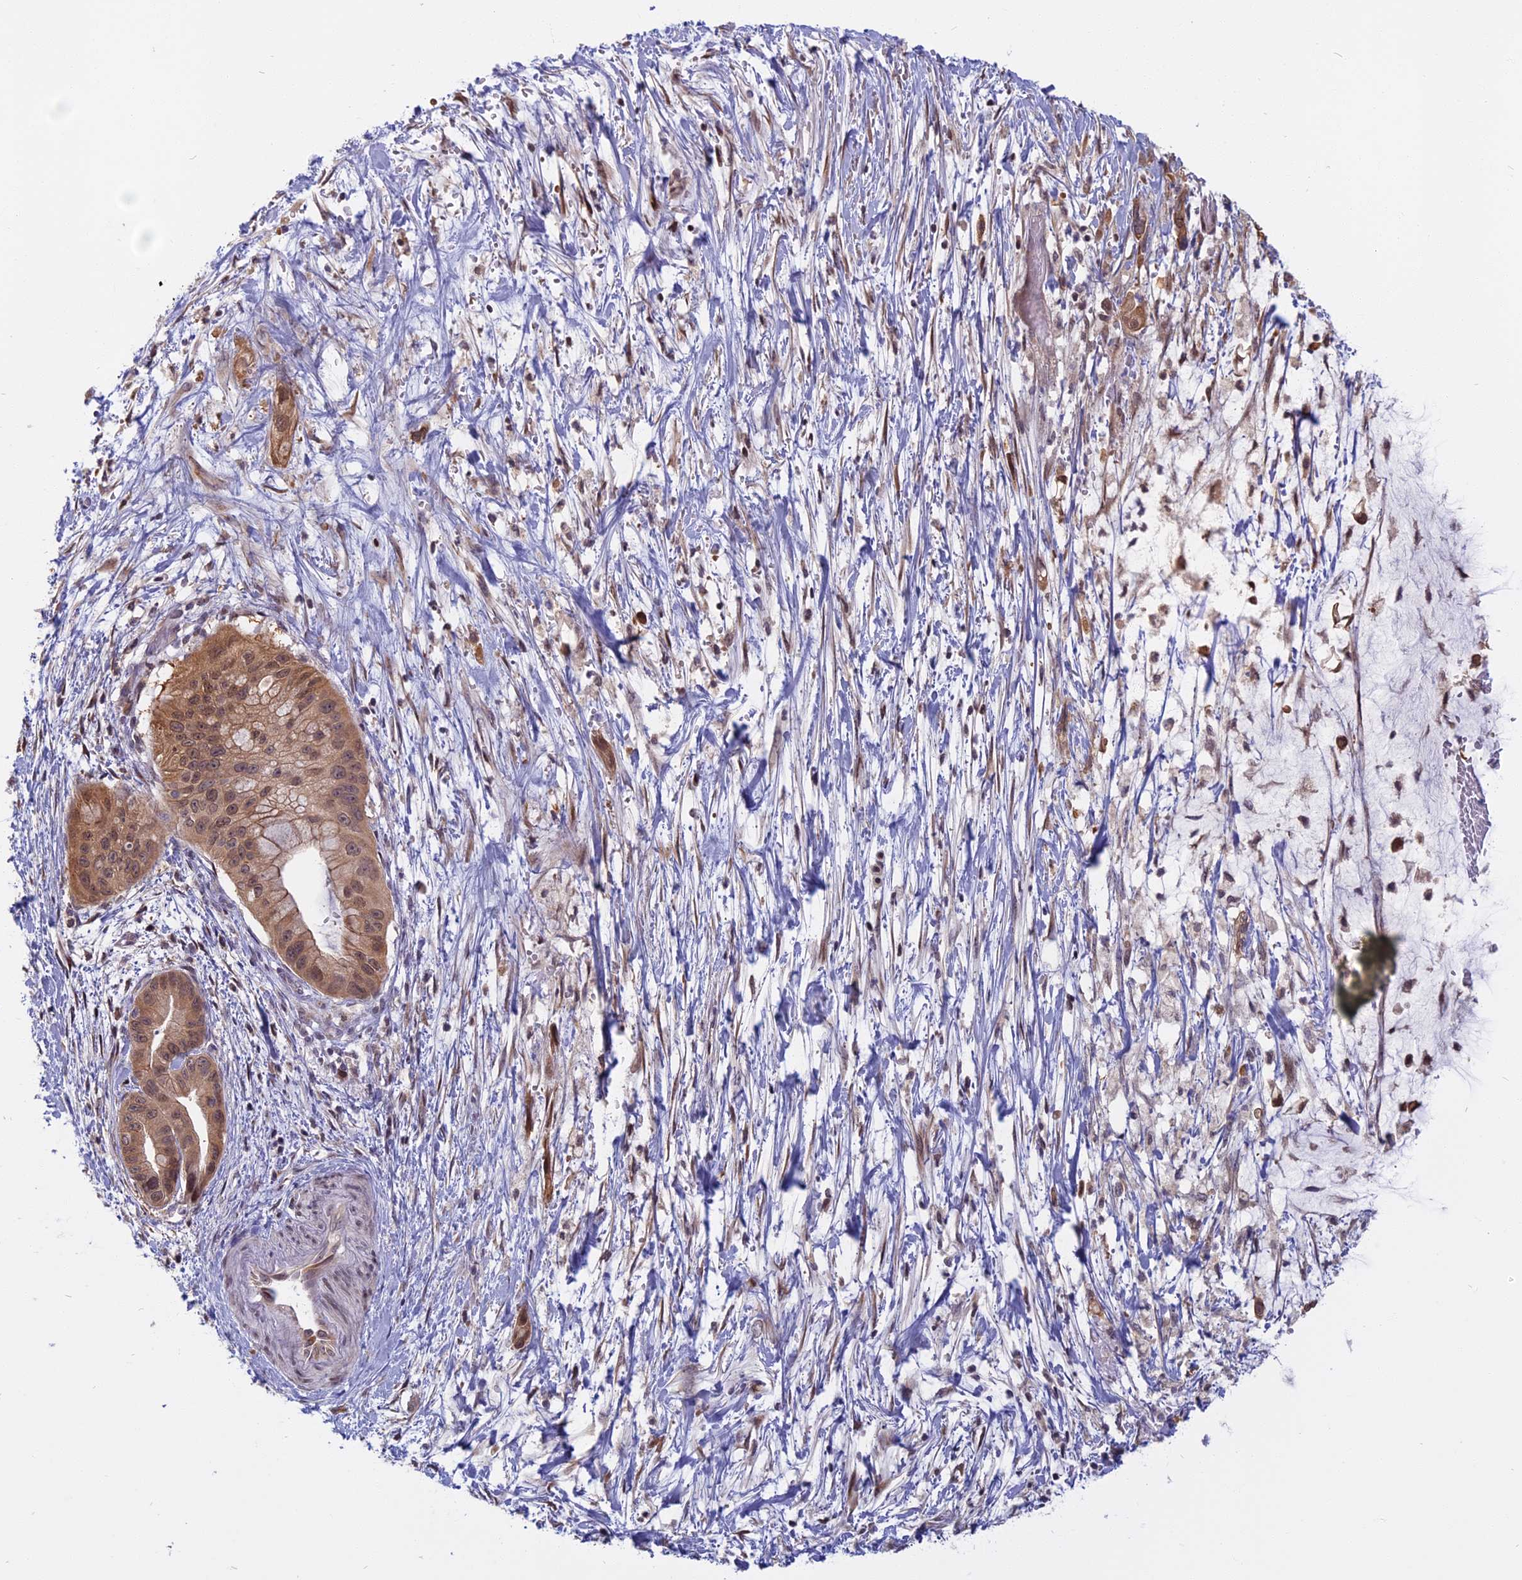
{"staining": {"intensity": "moderate", "quantity": ">75%", "location": "cytoplasmic/membranous,nuclear"}, "tissue": "pancreatic cancer", "cell_type": "Tumor cells", "image_type": "cancer", "snomed": [{"axis": "morphology", "description": "Adenocarcinoma, NOS"}, {"axis": "topography", "description": "Pancreas"}], "caption": "Immunohistochemistry (DAB (3,3'-diaminobenzidine)) staining of pancreatic adenocarcinoma reveals moderate cytoplasmic/membranous and nuclear protein positivity in approximately >75% of tumor cells. (Stains: DAB in brown, nuclei in blue, Microscopy: brightfield microscopy at high magnification).", "gene": "CCDC113", "patient": {"sex": "male", "age": 48}}